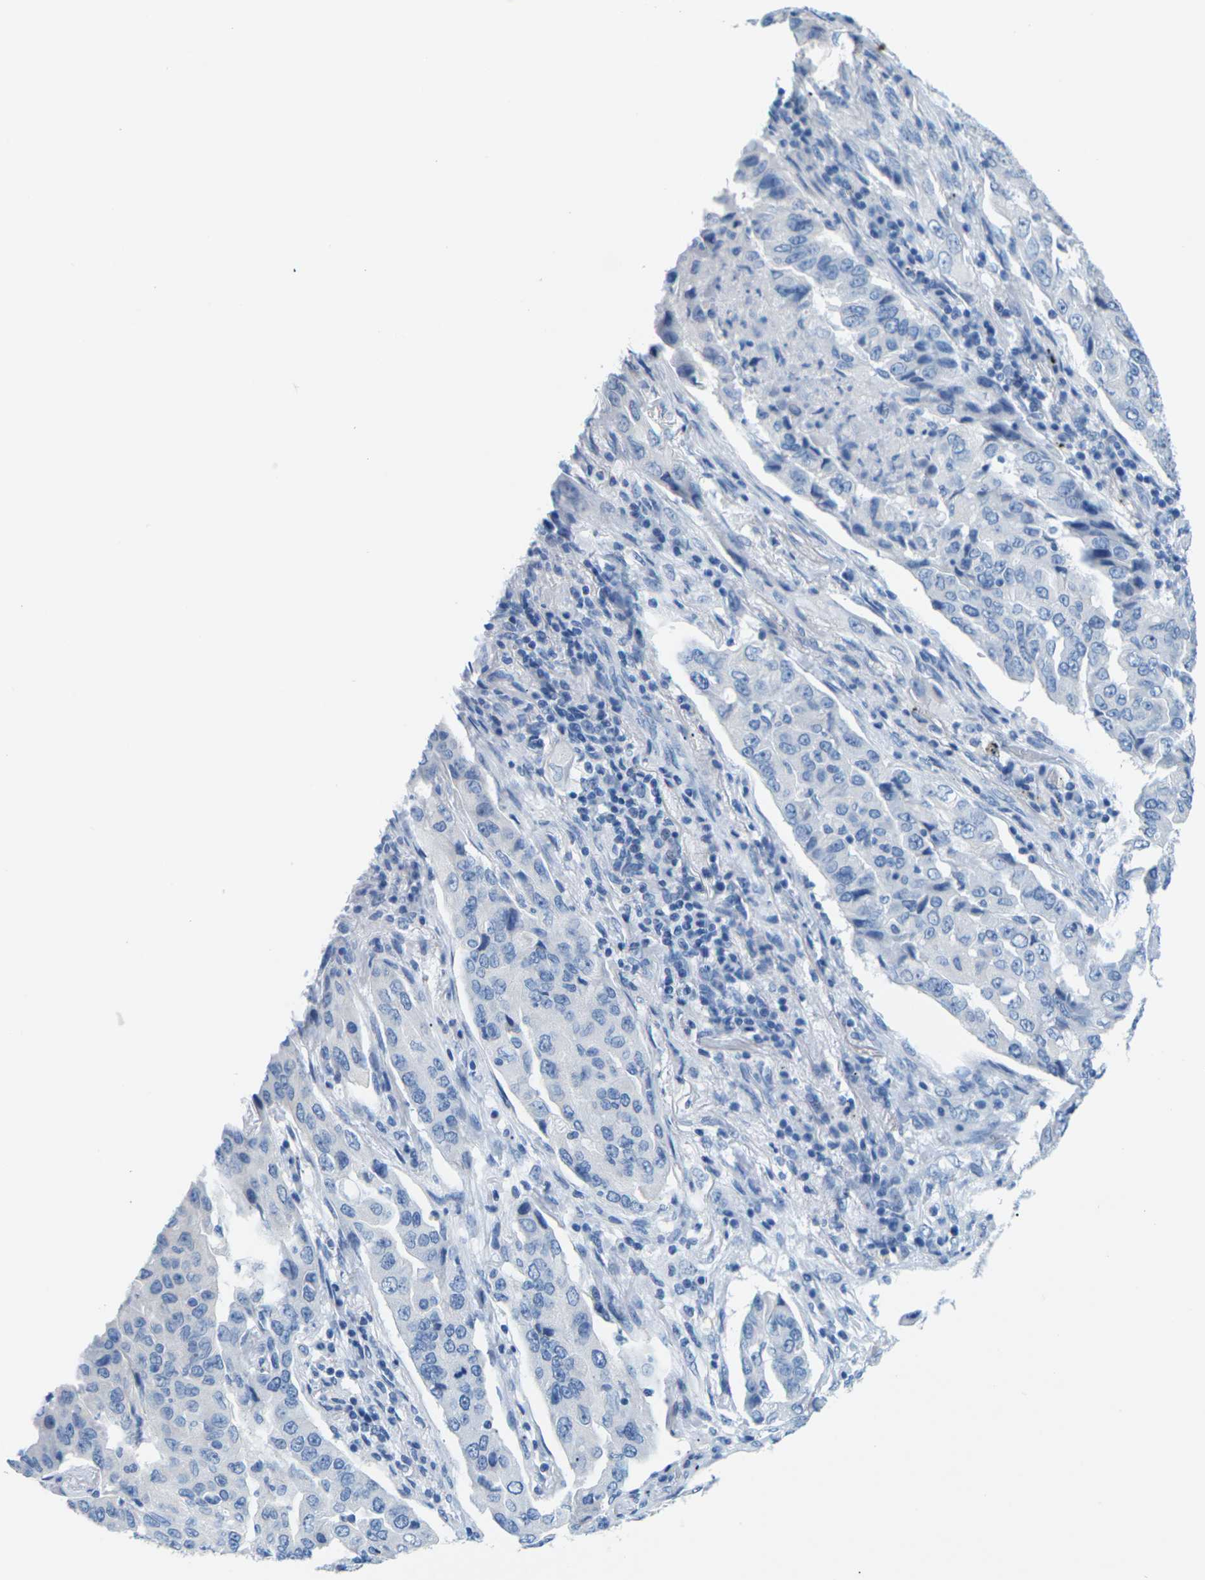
{"staining": {"intensity": "negative", "quantity": "none", "location": "none"}, "tissue": "lung cancer", "cell_type": "Tumor cells", "image_type": "cancer", "snomed": [{"axis": "morphology", "description": "Adenocarcinoma, NOS"}, {"axis": "topography", "description": "Lung"}], "caption": "IHC image of human lung cancer (adenocarcinoma) stained for a protein (brown), which reveals no positivity in tumor cells.", "gene": "SLC12A1", "patient": {"sex": "female", "age": 65}}